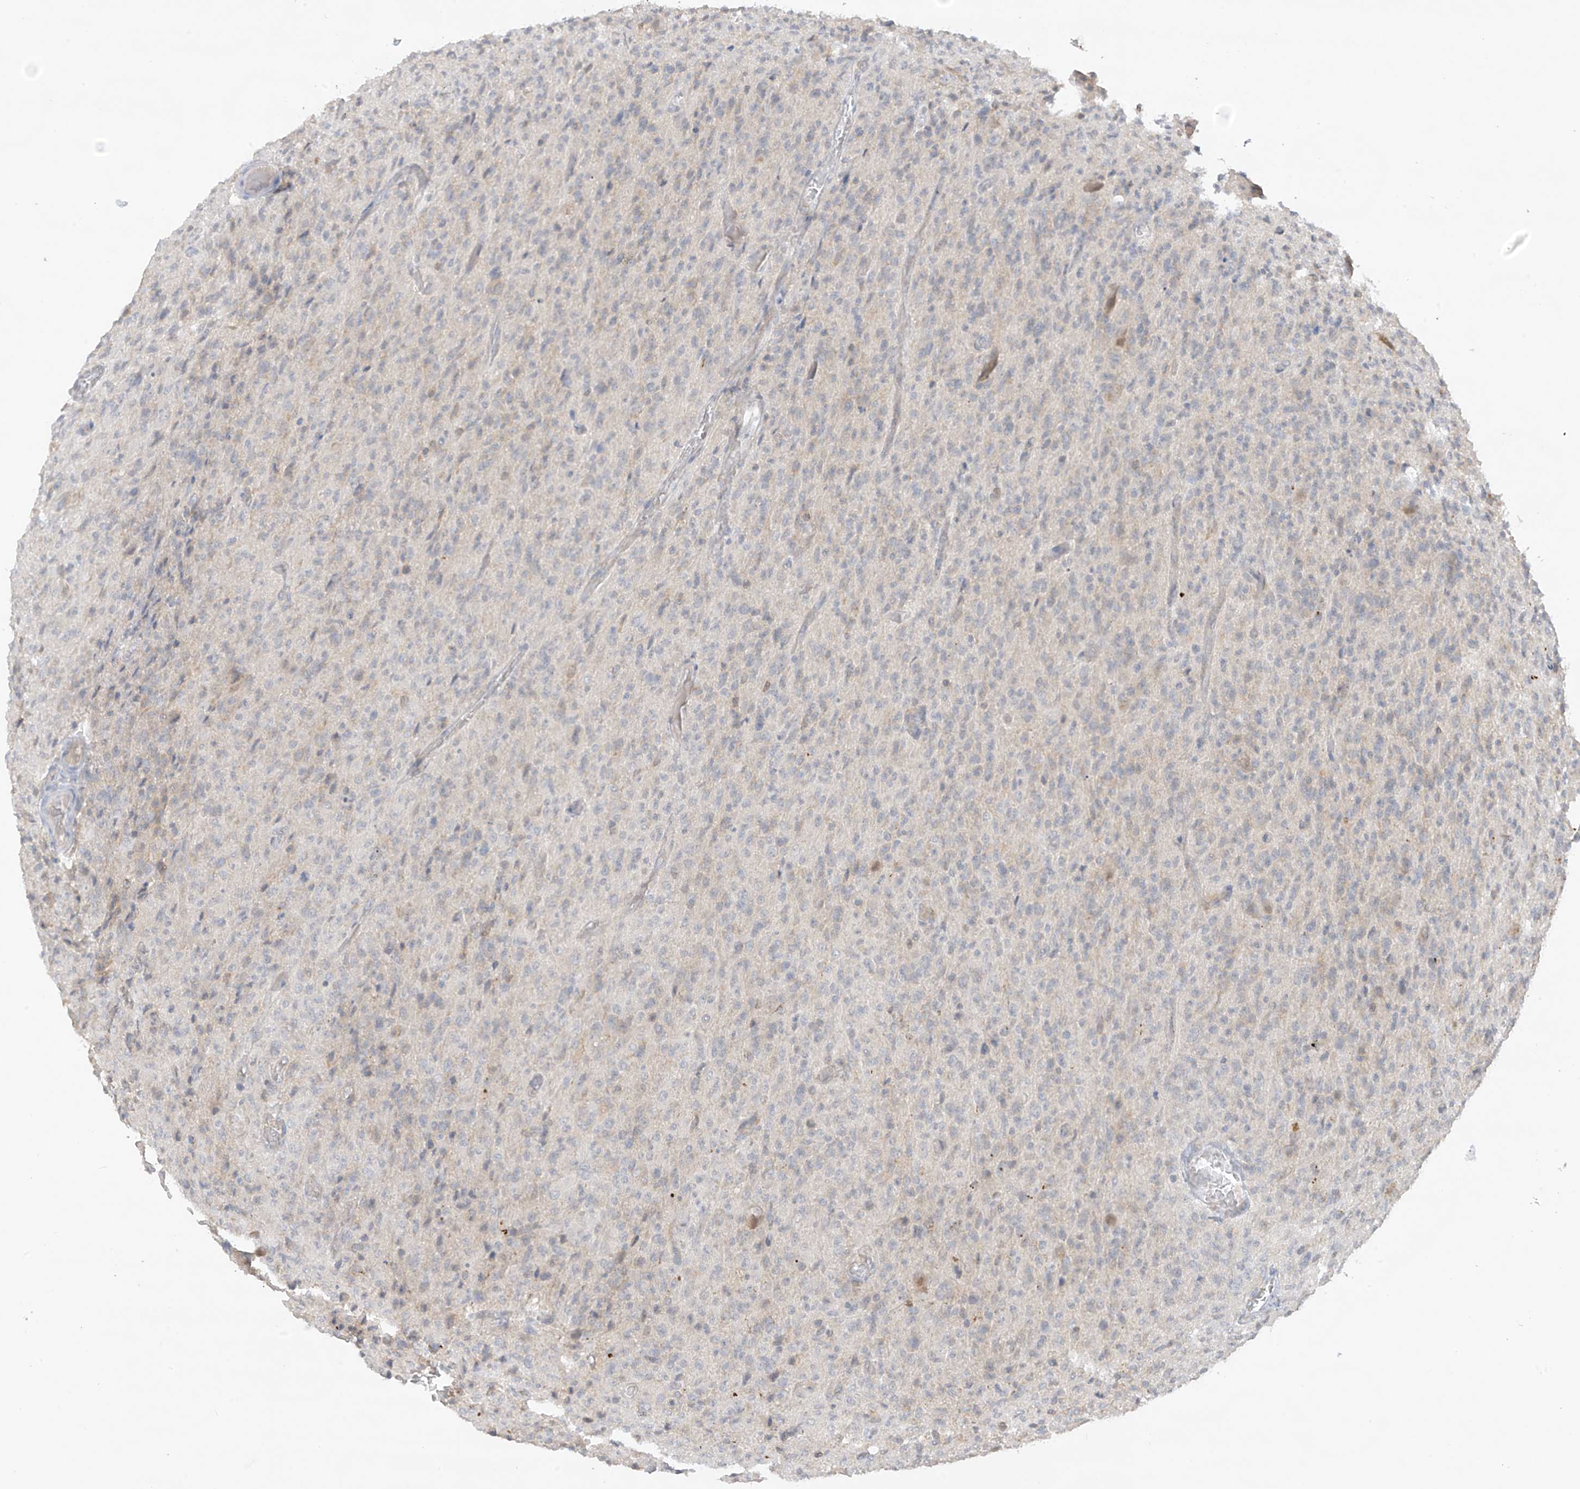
{"staining": {"intensity": "negative", "quantity": "none", "location": "none"}, "tissue": "glioma", "cell_type": "Tumor cells", "image_type": "cancer", "snomed": [{"axis": "morphology", "description": "Glioma, malignant, High grade"}, {"axis": "topography", "description": "Brain"}], "caption": "Immunohistochemistry of human high-grade glioma (malignant) displays no staining in tumor cells.", "gene": "ANGEL2", "patient": {"sex": "female", "age": 57}}